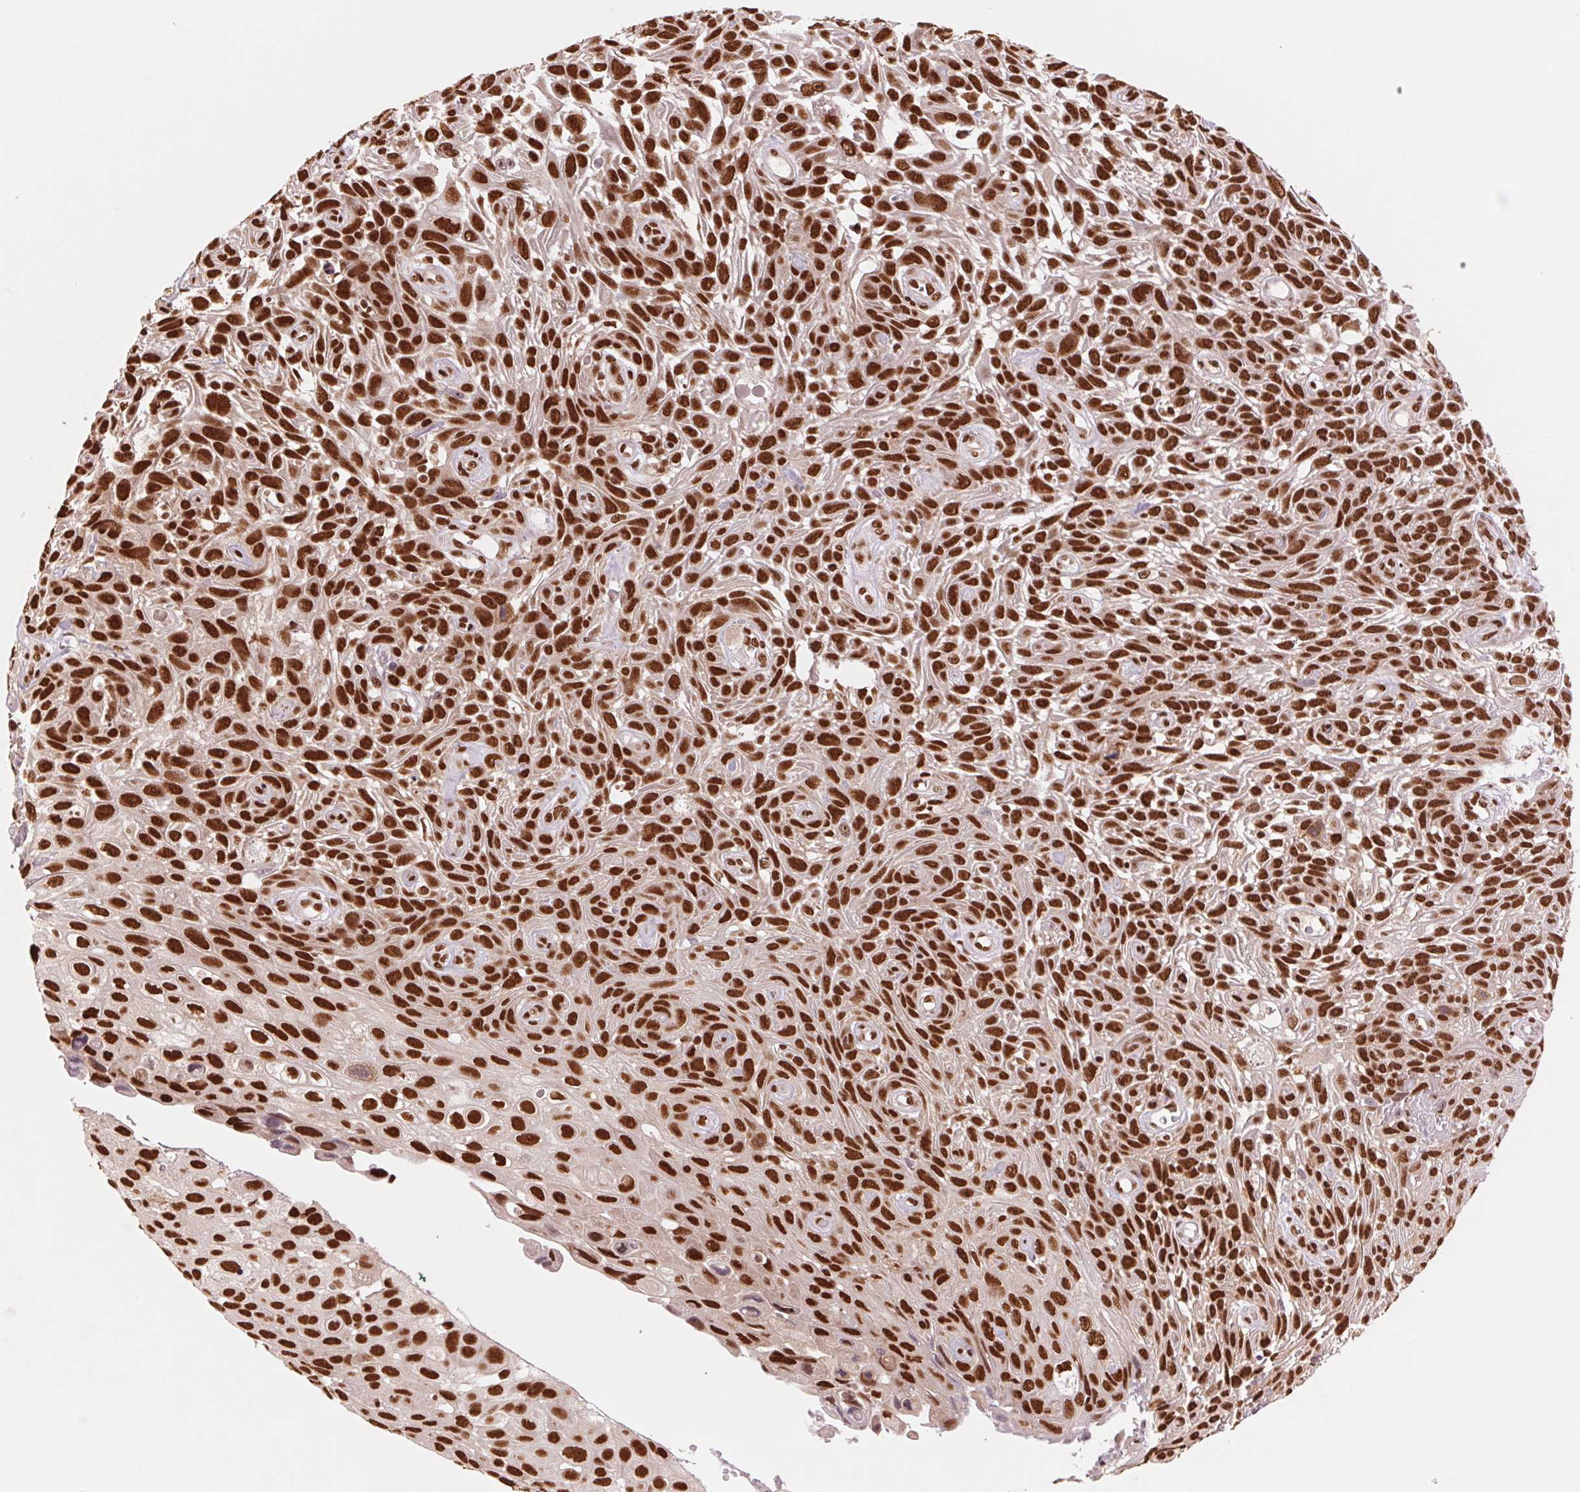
{"staining": {"intensity": "strong", "quantity": ">75%", "location": "nuclear"}, "tissue": "skin cancer", "cell_type": "Tumor cells", "image_type": "cancer", "snomed": [{"axis": "morphology", "description": "Squamous cell carcinoma, NOS"}, {"axis": "topography", "description": "Skin"}], "caption": "Skin cancer tissue exhibits strong nuclear expression in approximately >75% of tumor cells", "gene": "TTLL9", "patient": {"sex": "male", "age": 82}}